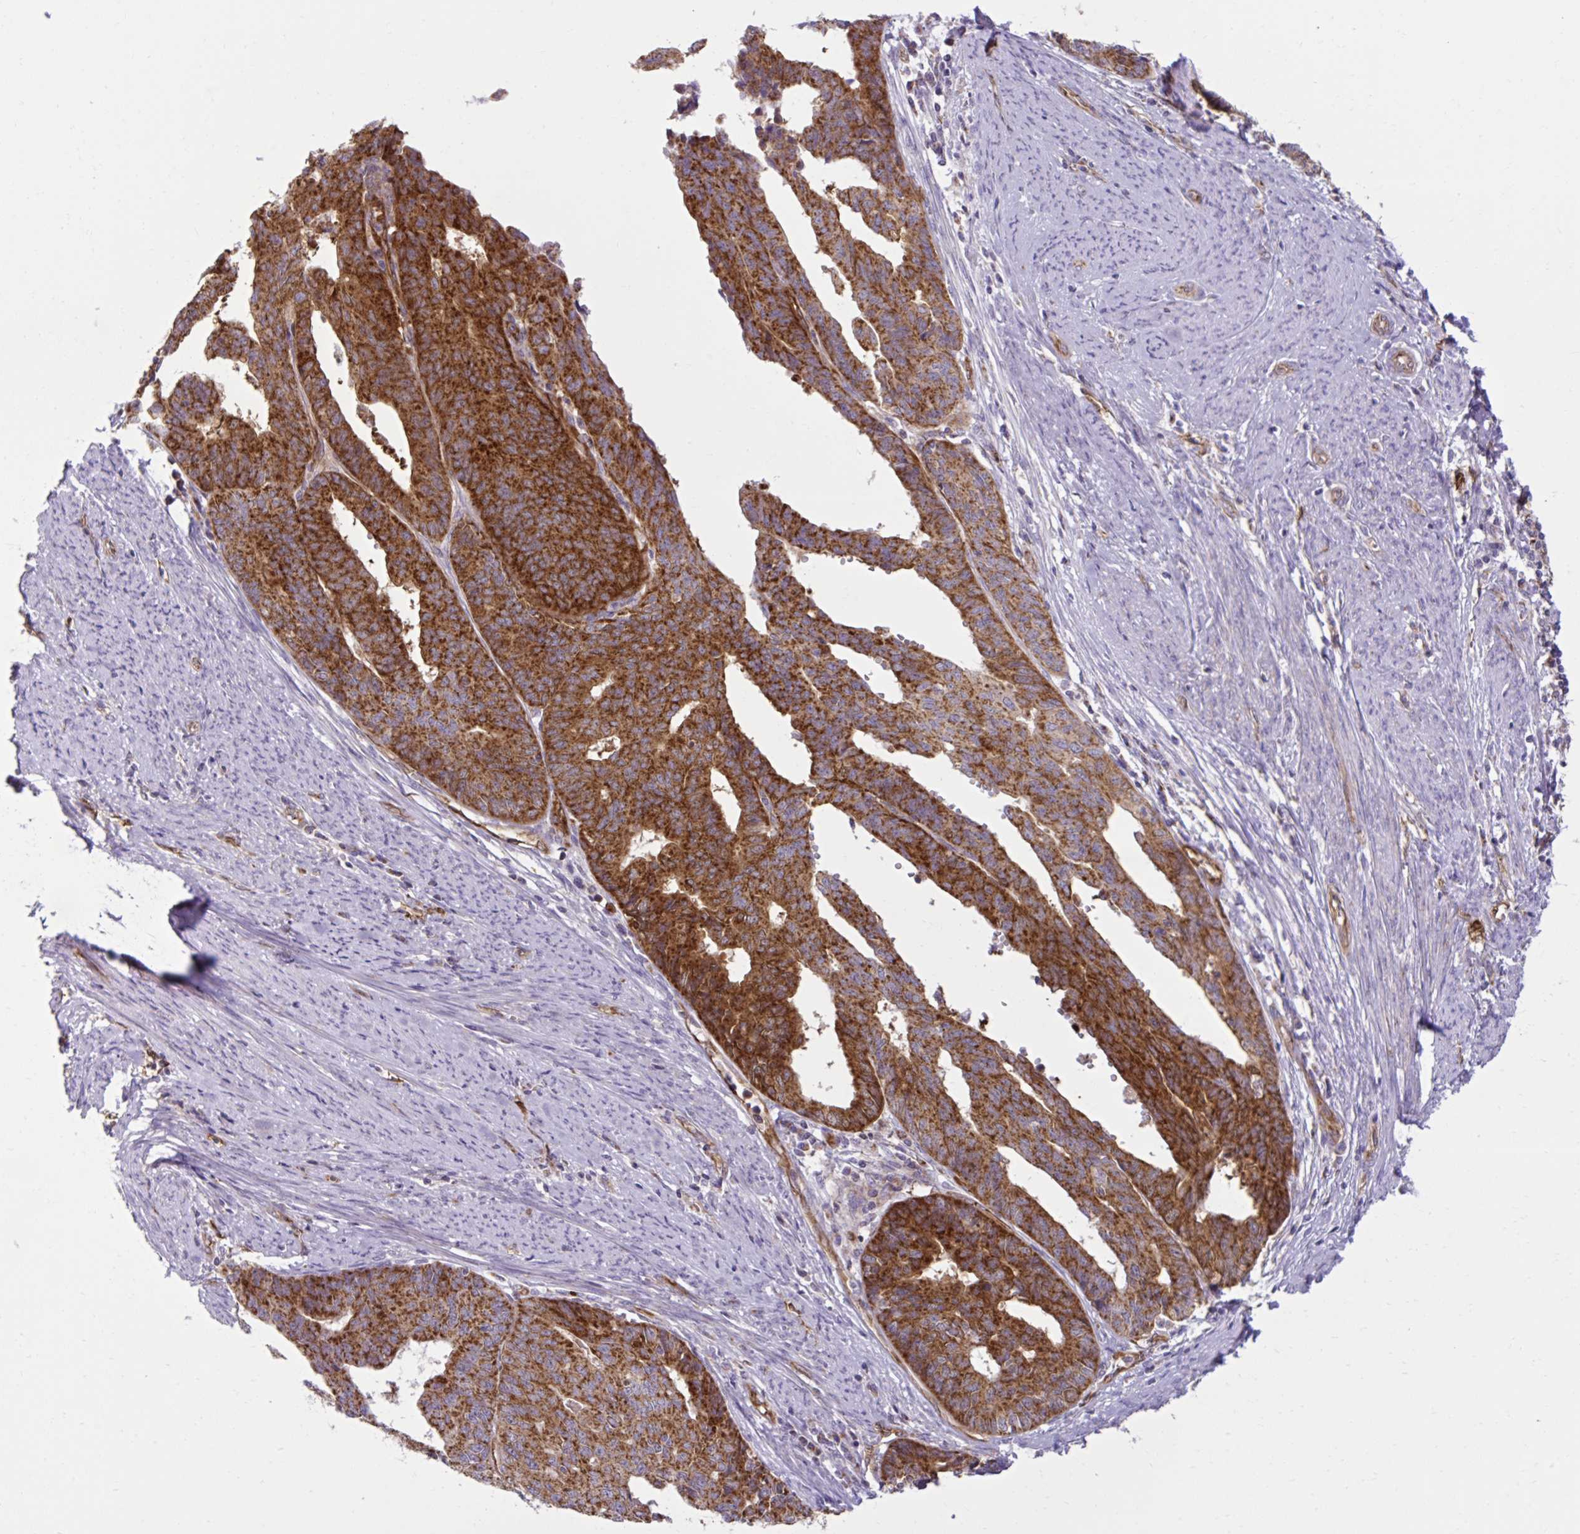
{"staining": {"intensity": "strong", "quantity": ">75%", "location": "cytoplasmic/membranous"}, "tissue": "endometrial cancer", "cell_type": "Tumor cells", "image_type": "cancer", "snomed": [{"axis": "morphology", "description": "Adenocarcinoma, NOS"}, {"axis": "topography", "description": "Endometrium"}], "caption": "Protein staining exhibits strong cytoplasmic/membranous expression in approximately >75% of tumor cells in endometrial adenocarcinoma. (Brightfield microscopy of DAB IHC at high magnification).", "gene": "LIMS1", "patient": {"sex": "female", "age": 65}}